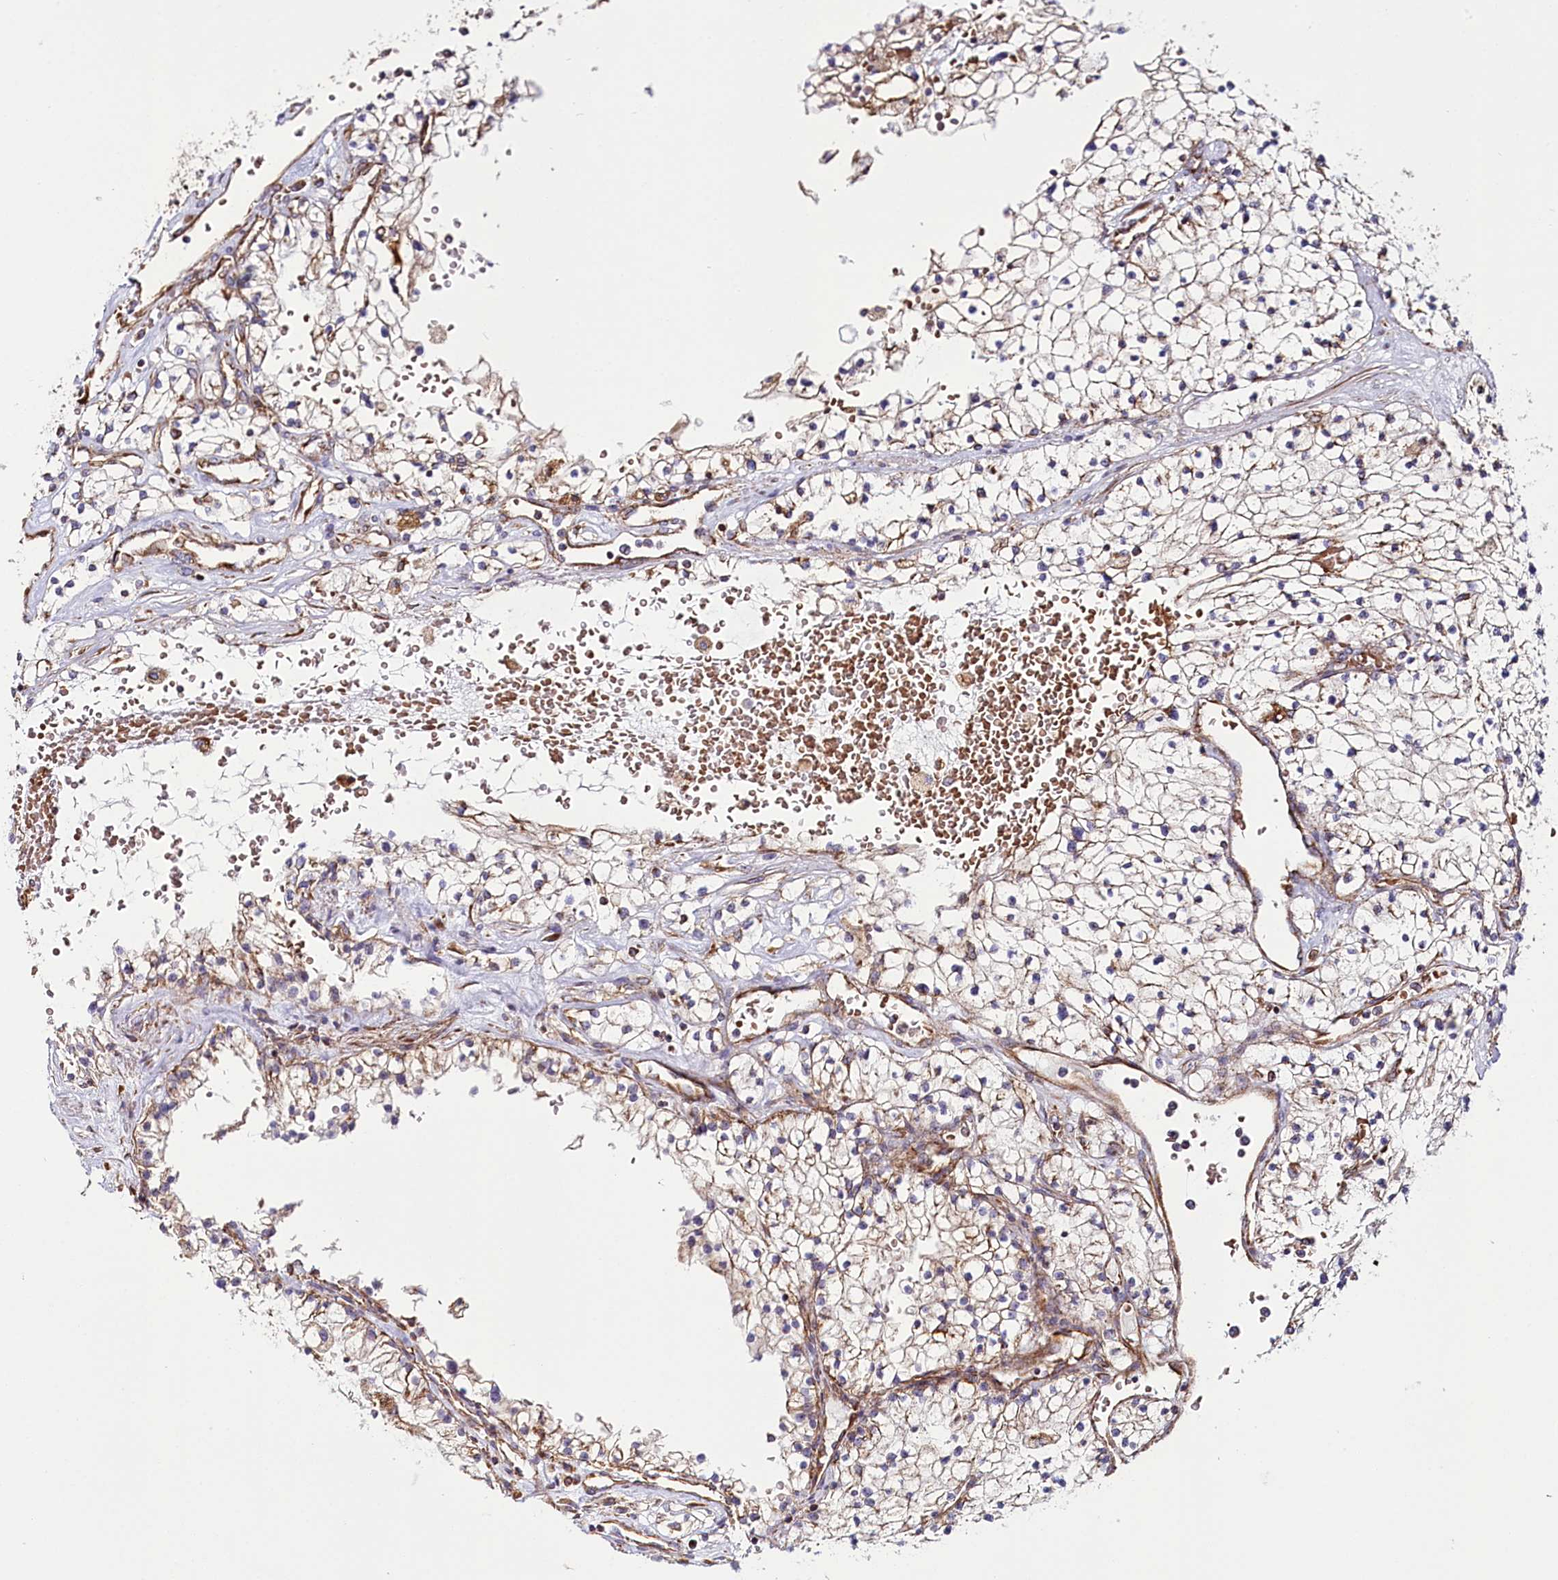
{"staining": {"intensity": "weak", "quantity": "<25%", "location": "cytoplasmic/membranous"}, "tissue": "renal cancer", "cell_type": "Tumor cells", "image_type": "cancer", "snomed": [{"axis": "morphology", "description": "Normal tissue, NOS"}, {"axis": "morphology", "description": "Adenocarcinoma, NOS"}, {"axis": "topography", "description": "Kidney"}], "caption": "The immunohistochemistry (IHC) histopathology image has no significant expression in tumor cells of renal adenocarcinoma tissue. The staining was performed using DAB (3,3'-diaminobenzidine) to visualize the protein expression in brown, while the nuclei were stained in blue with hematoxylin (Magnification: 20x).", "gene": "THUMPD3", "patient": {"sex": "male", "age": 68}}